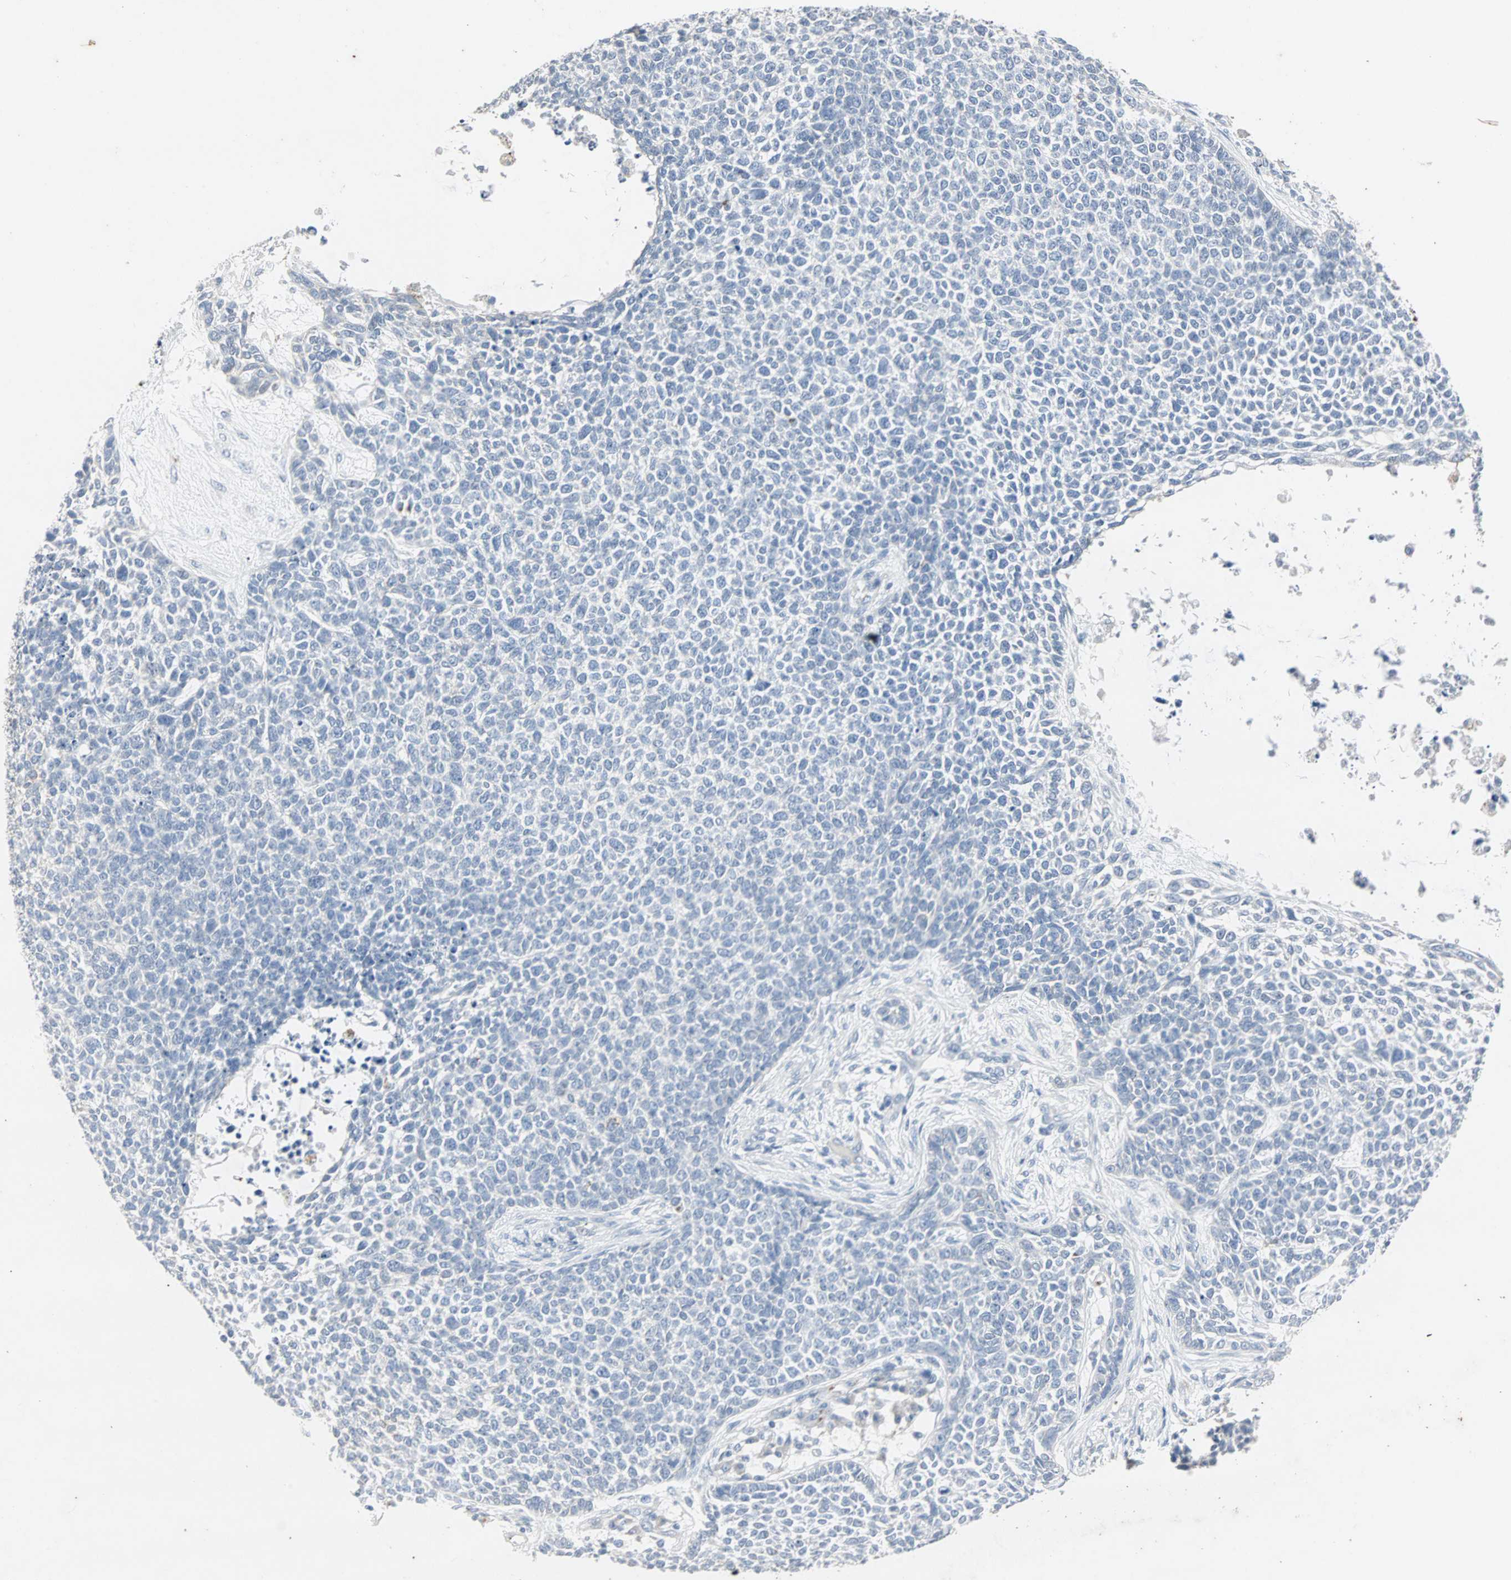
{"staining": {"intensity": "moderate", "quantity": "<25%", "location": "cytoplasmic/membranous"}, "tissue": "skin cancer", "cell_type": "Tumor cells", "image_type": "cancer", "snomed": [{"axis": "morphology", "description": "Basal cell carcinoma"}, {"axis": "topography", "description": "Skin"}], "caption": "Immunohistochemical staining of skin cancer (basal cell carcinoma) displays moderate cytoplasmic/membranous protein expression in approximately <25% of tumor cells.", "gene": "CEACAM6", "patient": {"sex": "female", "age": 84}}